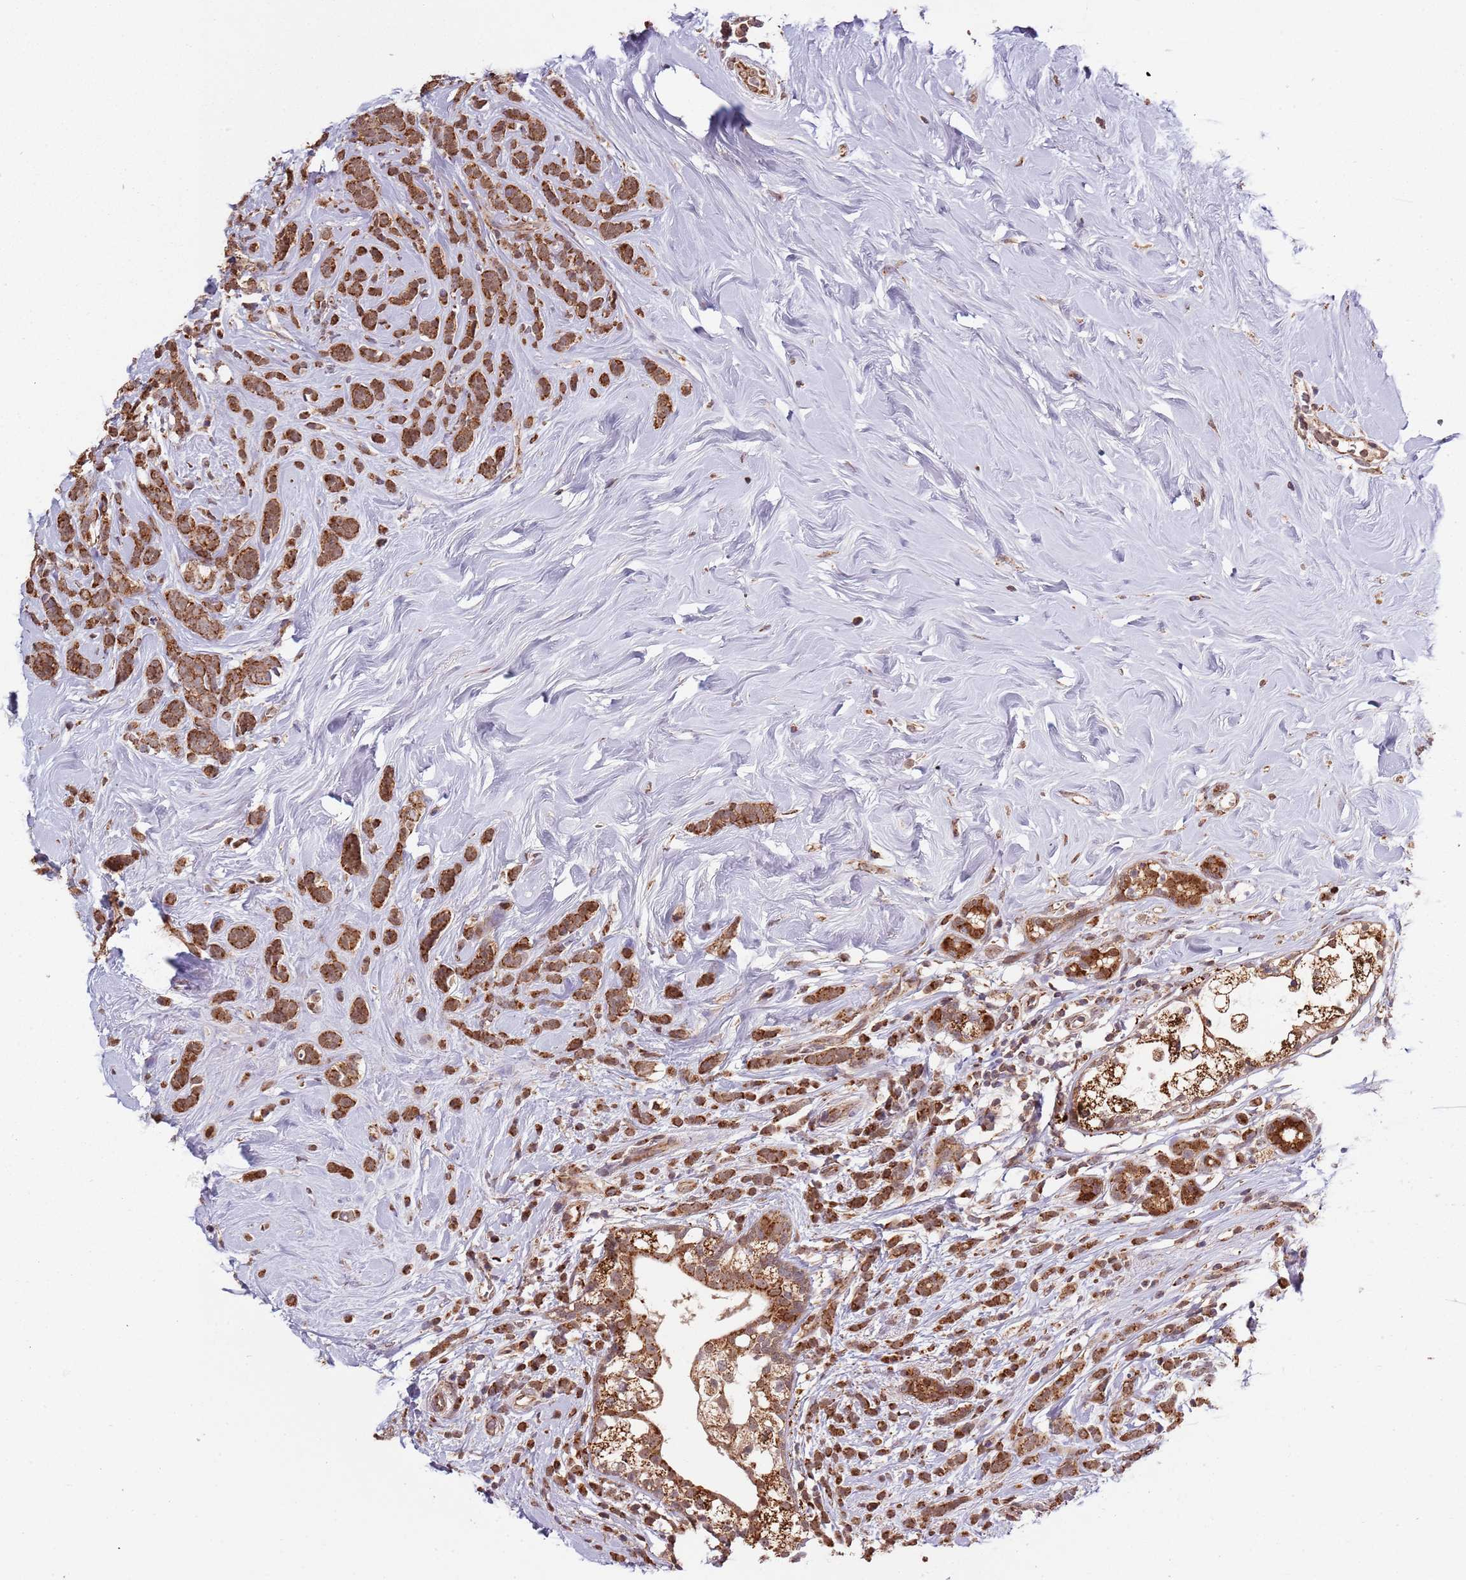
{"staining": {"intensity": "strong", "quantity": ">75%", "location": "cytoplasmic/membranous"}, "tissue": "breast cancer", "cell_type": "Tumor cells", "image_type": "cancer", "snomed": [{"axis": "morphology", "description": "Lobular carcinoma"}, {"axis": "topography", "description": "Breast"}], "caption": "Immunohistochemical staining of breast lobular carcinoma displays strong cytoplasmic/membranous protein staining in about >75% of tumor cells. (DAB = brown stain, brightfield microscopy at high magnification).", "gene": "IL17RD", "patient": {"sex": "female", "age": 58}}